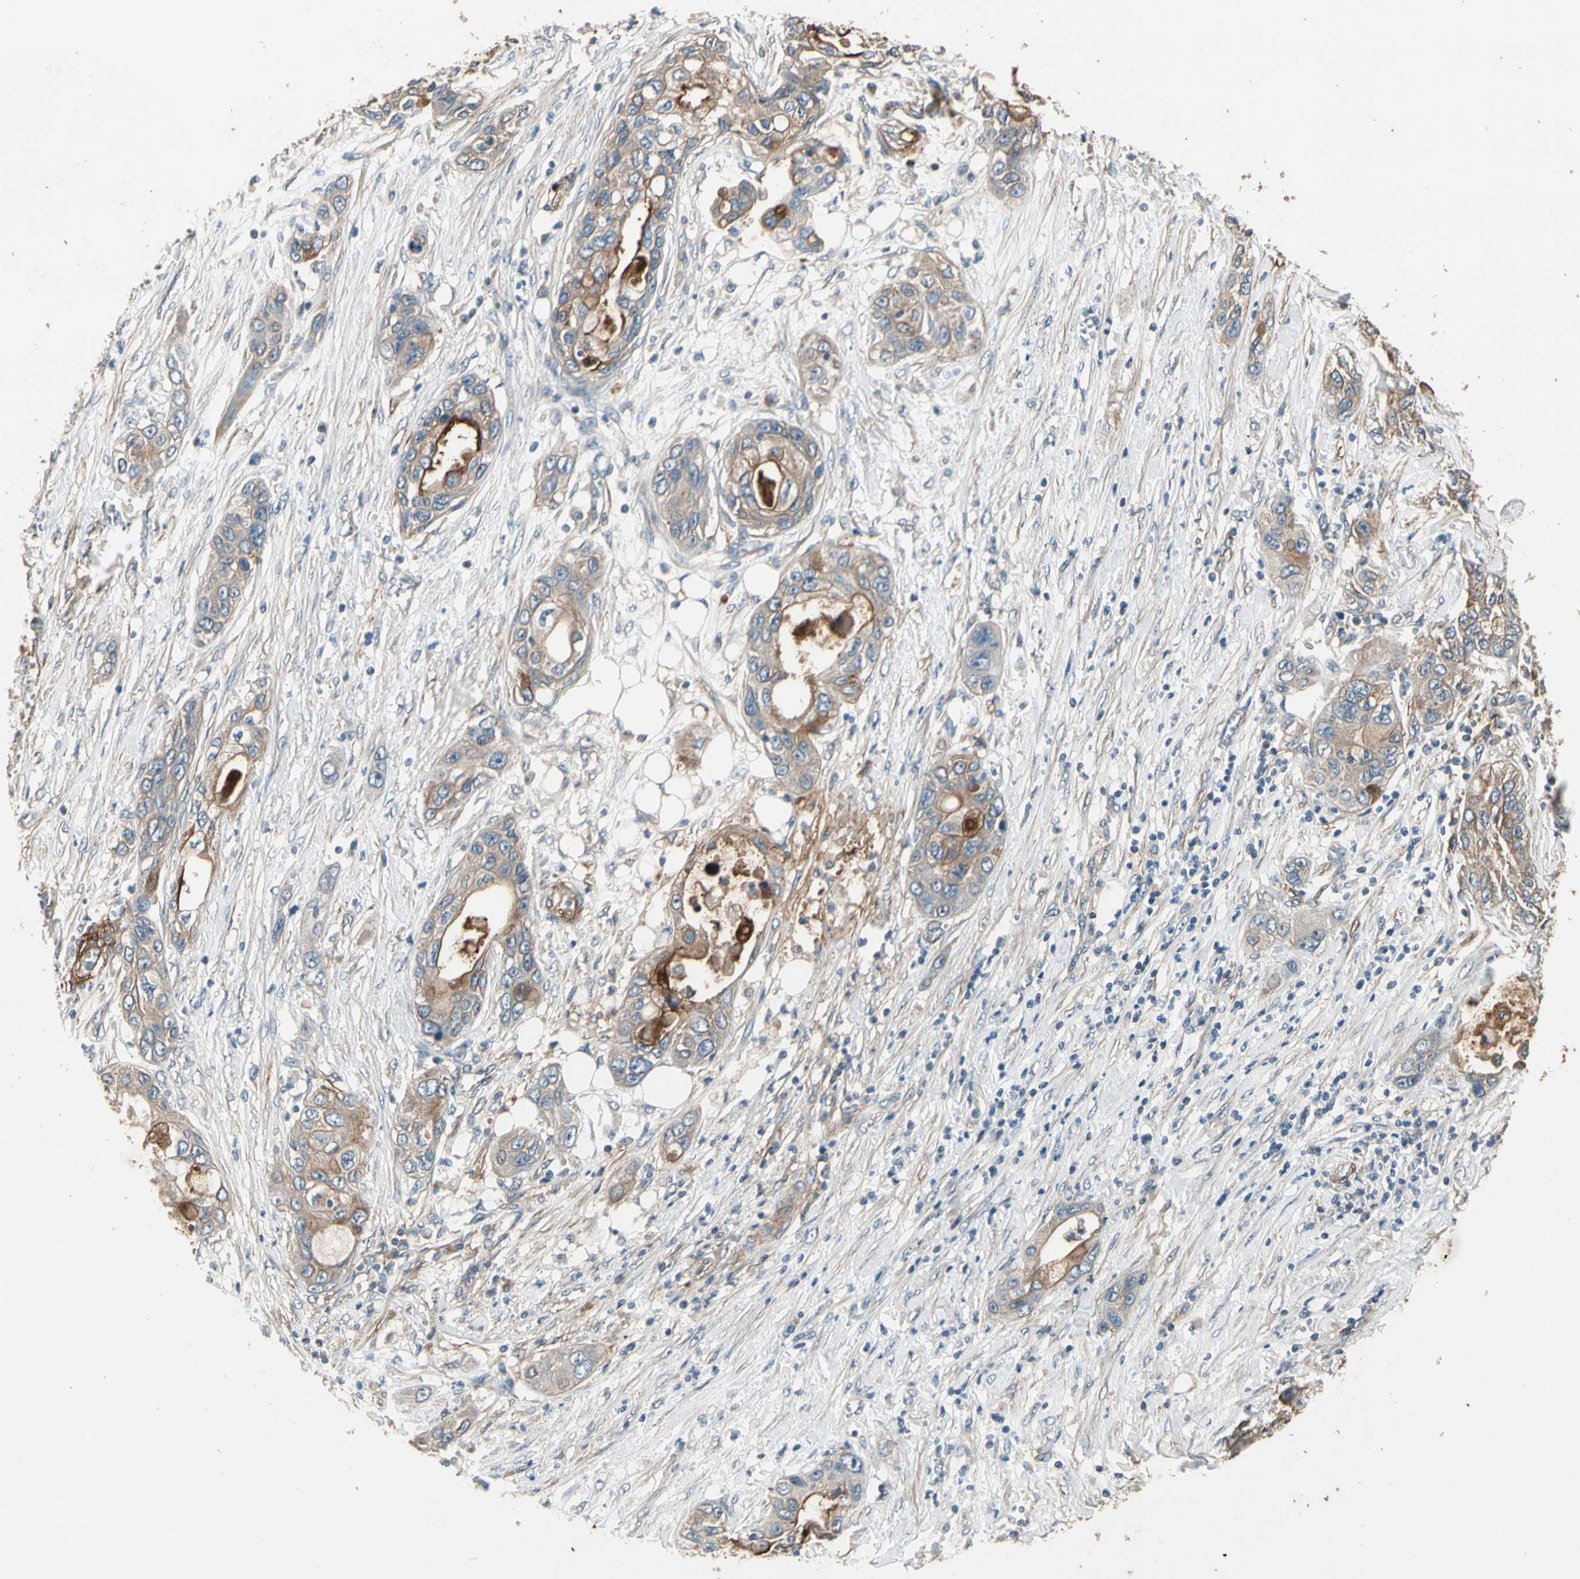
{"staining": {"intensity": "moderate", "quantity": ">75%", "location": "cytoplasmic/membranous"}, "tissue": "pancreatic cancer", "cell_type": "Tumor cells", "image_type": "cancer", "snomed": [{"axis": "morphology", "description": "Adenocarcinoma, NOS"}, {"axis": "topography", "description": "Pancreas"}], "caption": "Pancreatic adenocarcinoma stained with a protein marker shows moderate staining in tumor cells.", "gene": "SUSD2", "patient": {"sex": "female", "age": 70}}